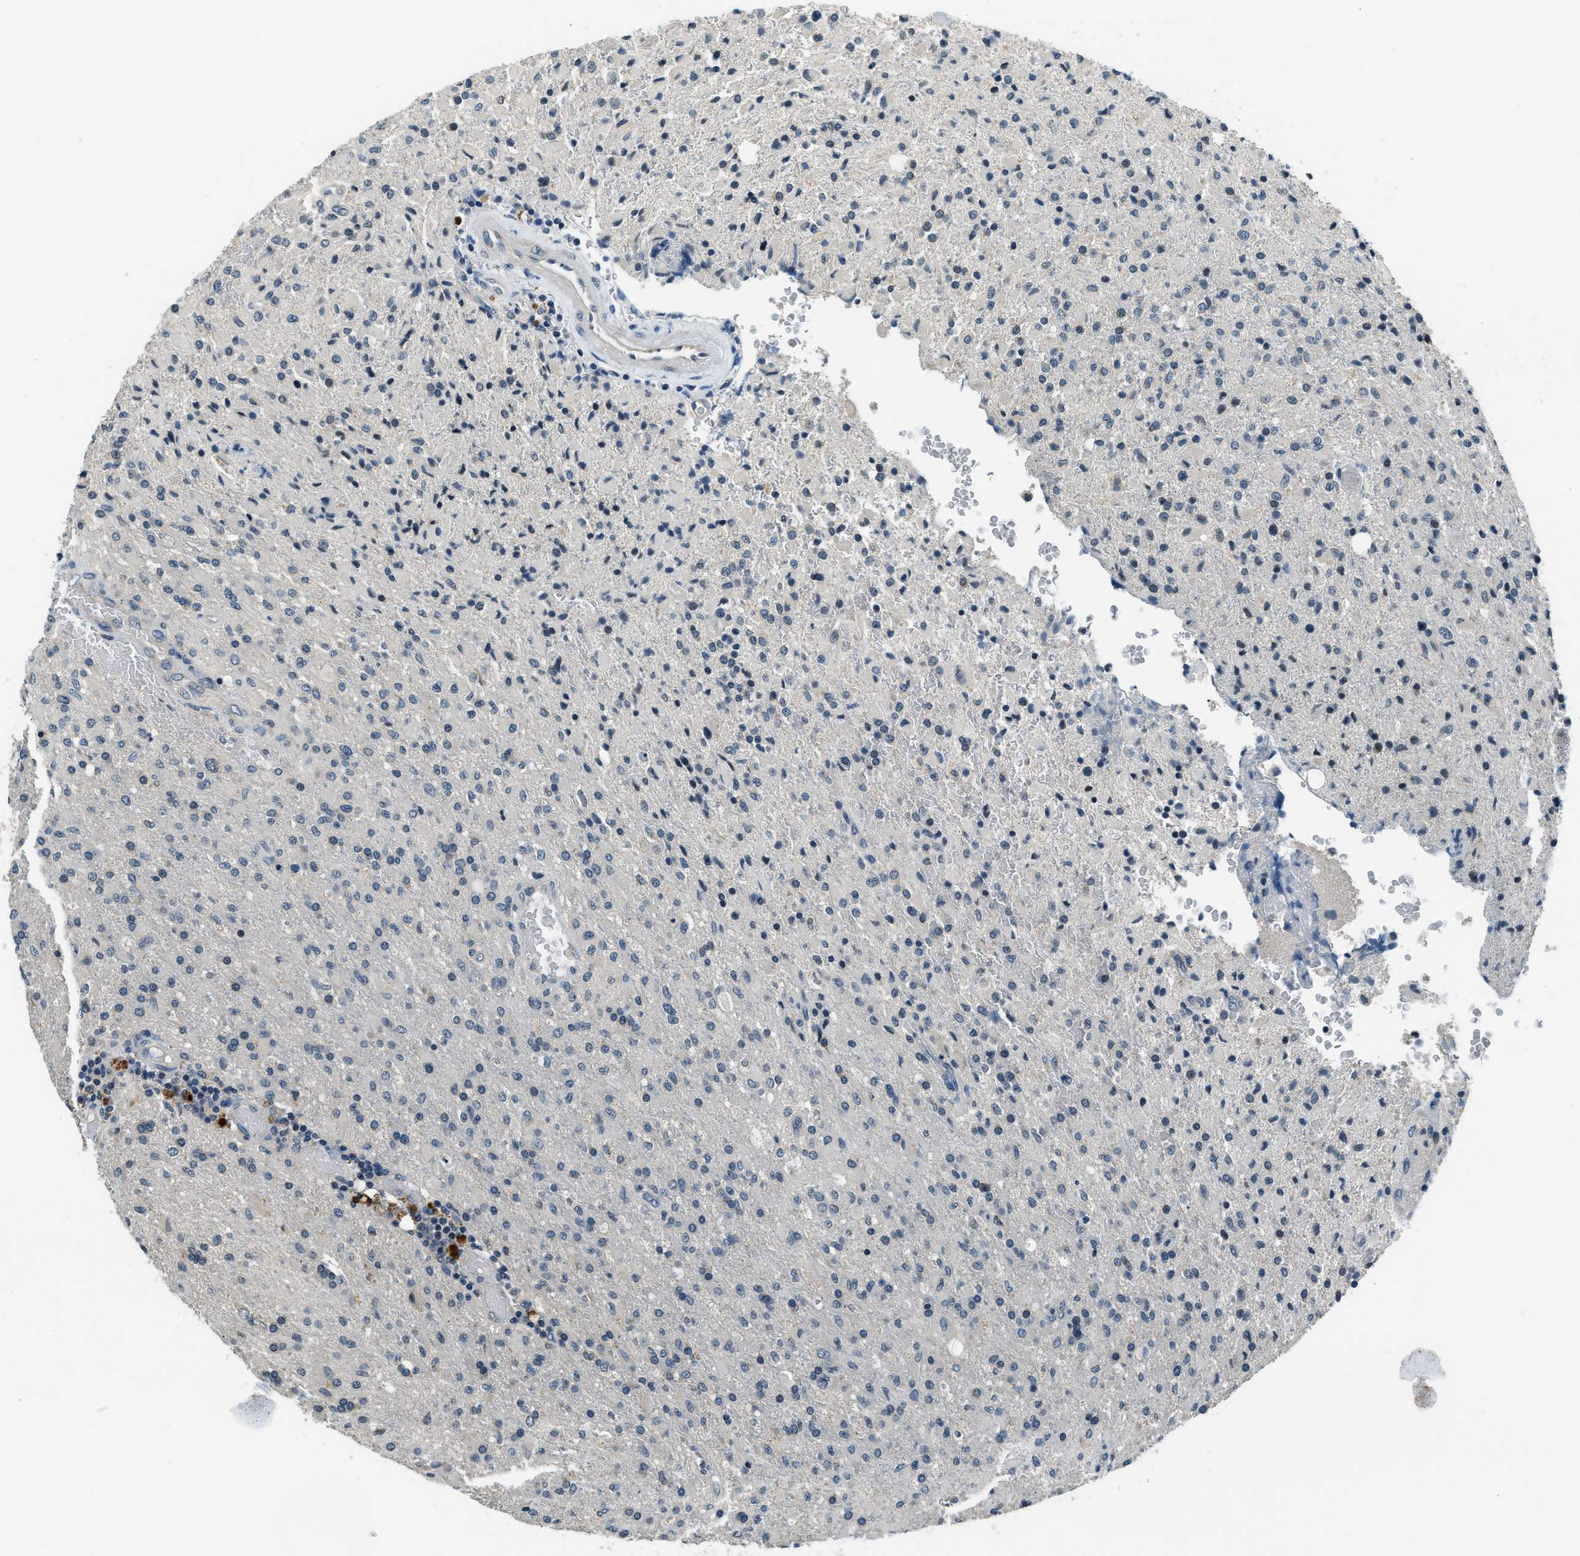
{"staining": {"intensity": "negative", "quantity": "none", "location": "none"}, "tissue": "glioma", "cell_type": "Tumor cells", "image_type": "cancer", "snomed": [{"axis": "morphology", "description": "Glioma, malignant, High grade"}, {"axis": "topography", "description": "Brain"}], "caption": "Protein analysis of glioma reveals no significant staining in tumor cells.", "gene": "NME8", "patient": {"sex": "male", "age": 71}}